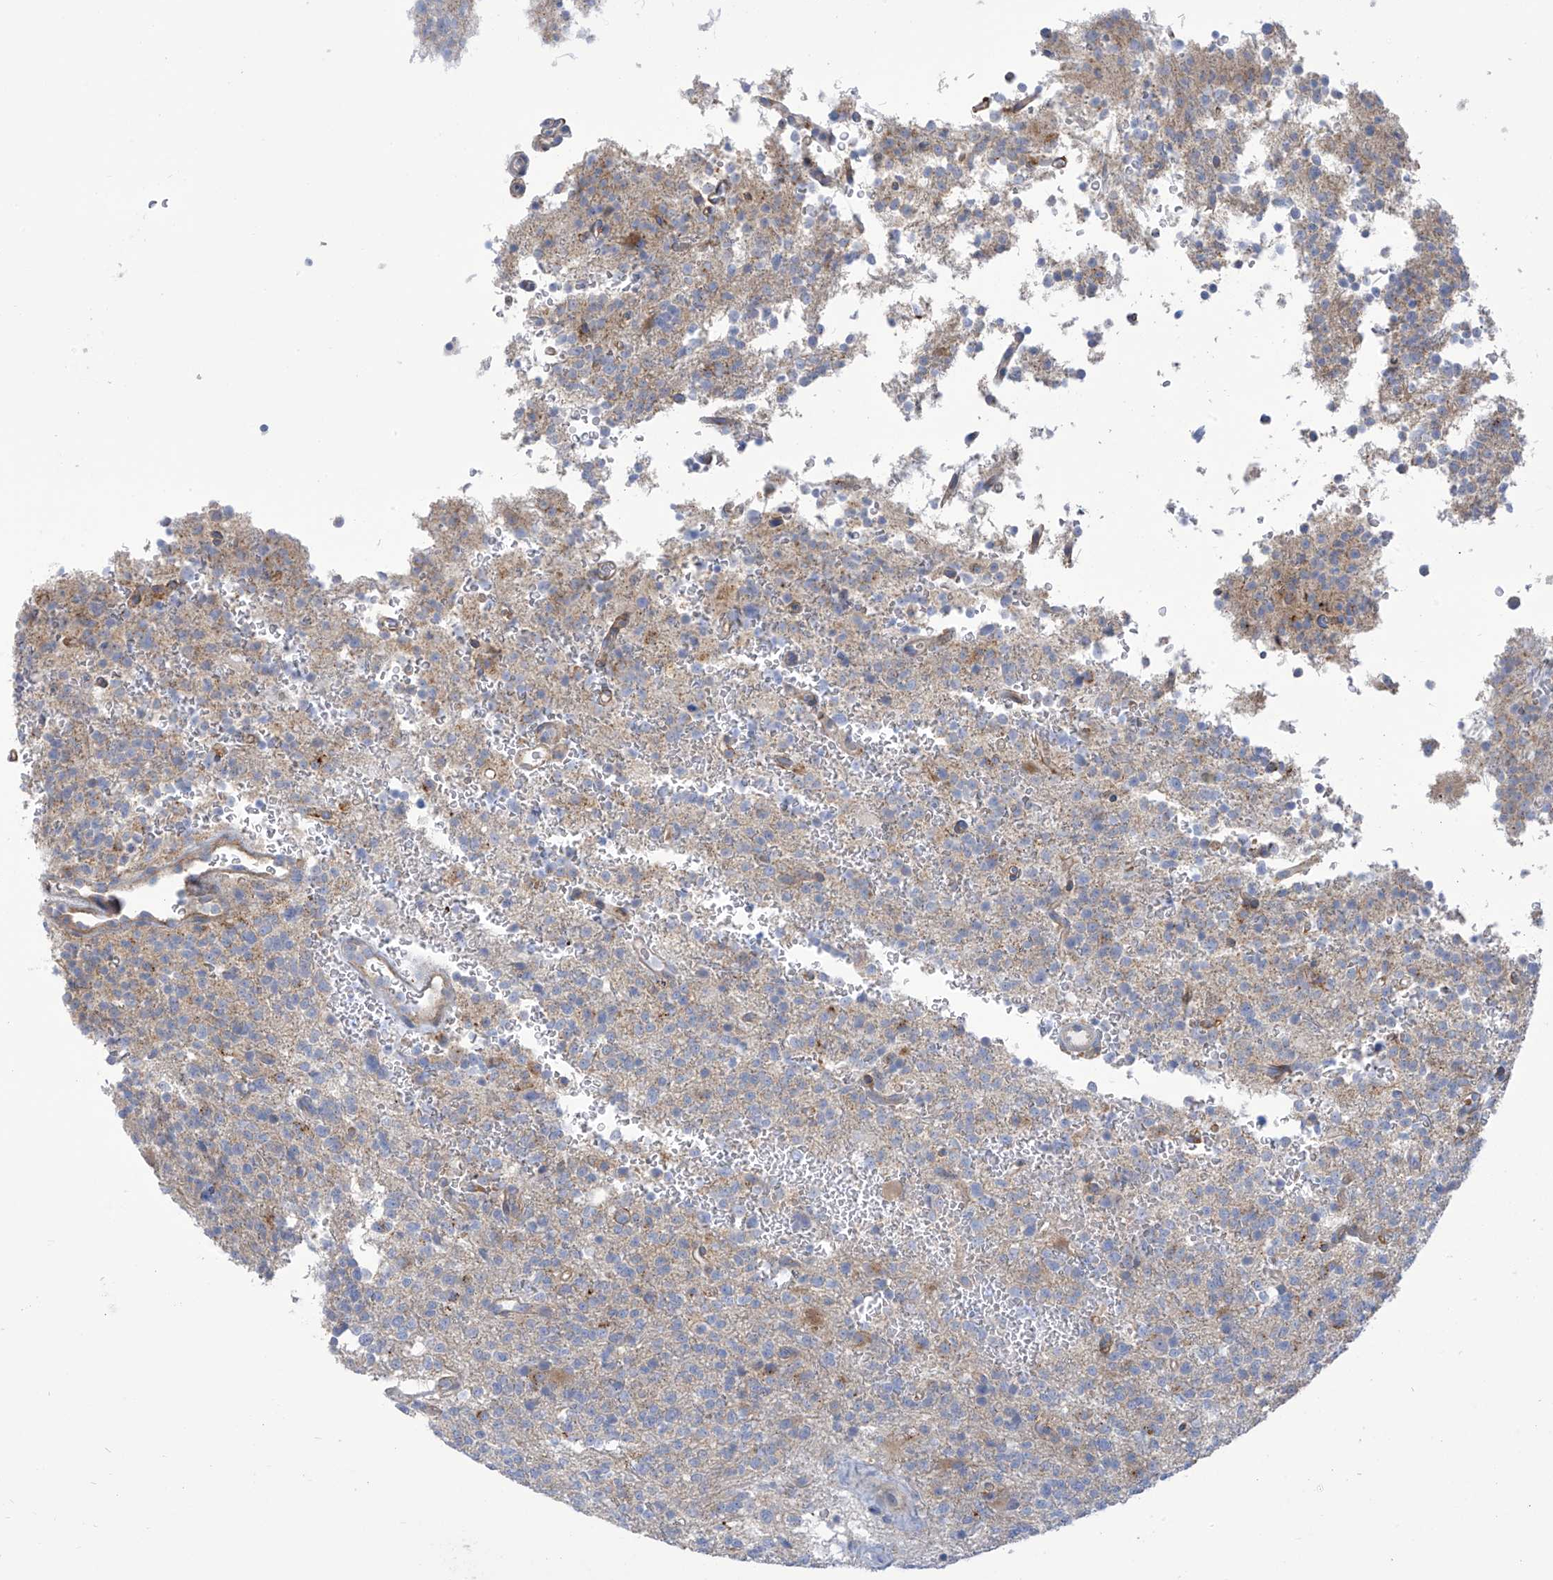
{"staining": {"intensity": "negative", "quantity": "none", "location": "none"}, "tissue": "glioma", "cell_type": "Tumor cells", "image_type": "cancer", "snomed": [{"axis": "morphology", "description": "Glioma, malignant, High grade"}, {"axis": "topography", "description": "Brain"}], "caption": "Tumor cells show no significant expression in glioma. (Brightfield microscopy of DAB IHC at high magnification).", "gene": "FABP2", "patient": {"sex": "female", "age": 62}}